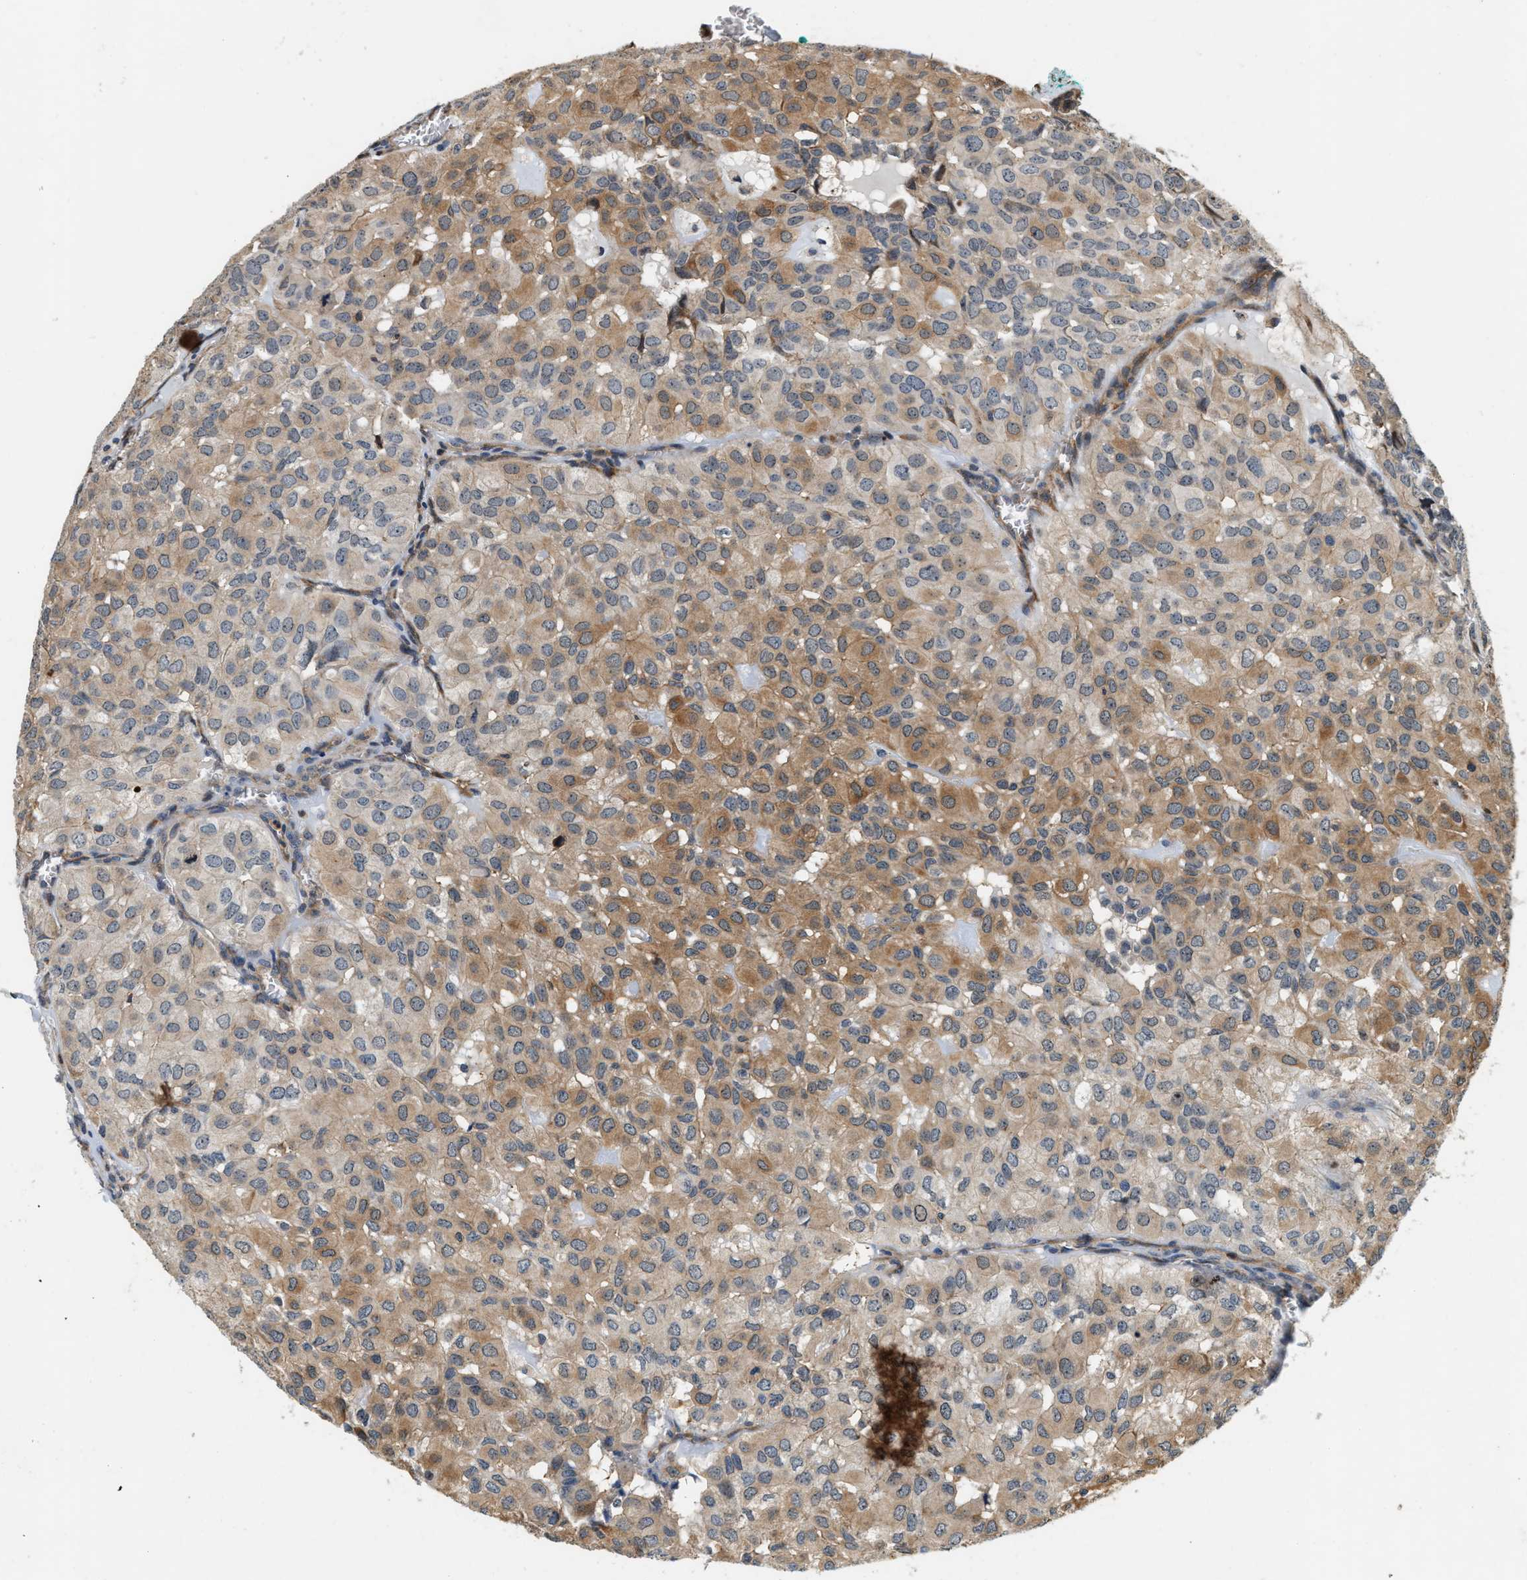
{"staining": {"intensity": "moderate", "quantity": "25%-75%", "location": "cytoplasmic/membranous"}, "tissue": "head and neck cancer", "cell_type": "Tumor cells", "image_type": "cancer", "snomed": [{"axis": "morphology", "description": "Adenocarcinoma, NOS"}, {"axis": "topography", "description": "Salivary gland, NOS"}, {"axis": "topography", "description": "Head-Neck"}], "caption": "A medium amount of moderate cytoplasmic/membranous staining is seen in about 25%-75% of tumor cells in head and neck cancer tissue. (DAB (3,3'-diaminobenzidine) IHC with brightfield microscopy, high magnification).", "gene": "SAMD9", "patient": {"sex": "female", "age": 76}}